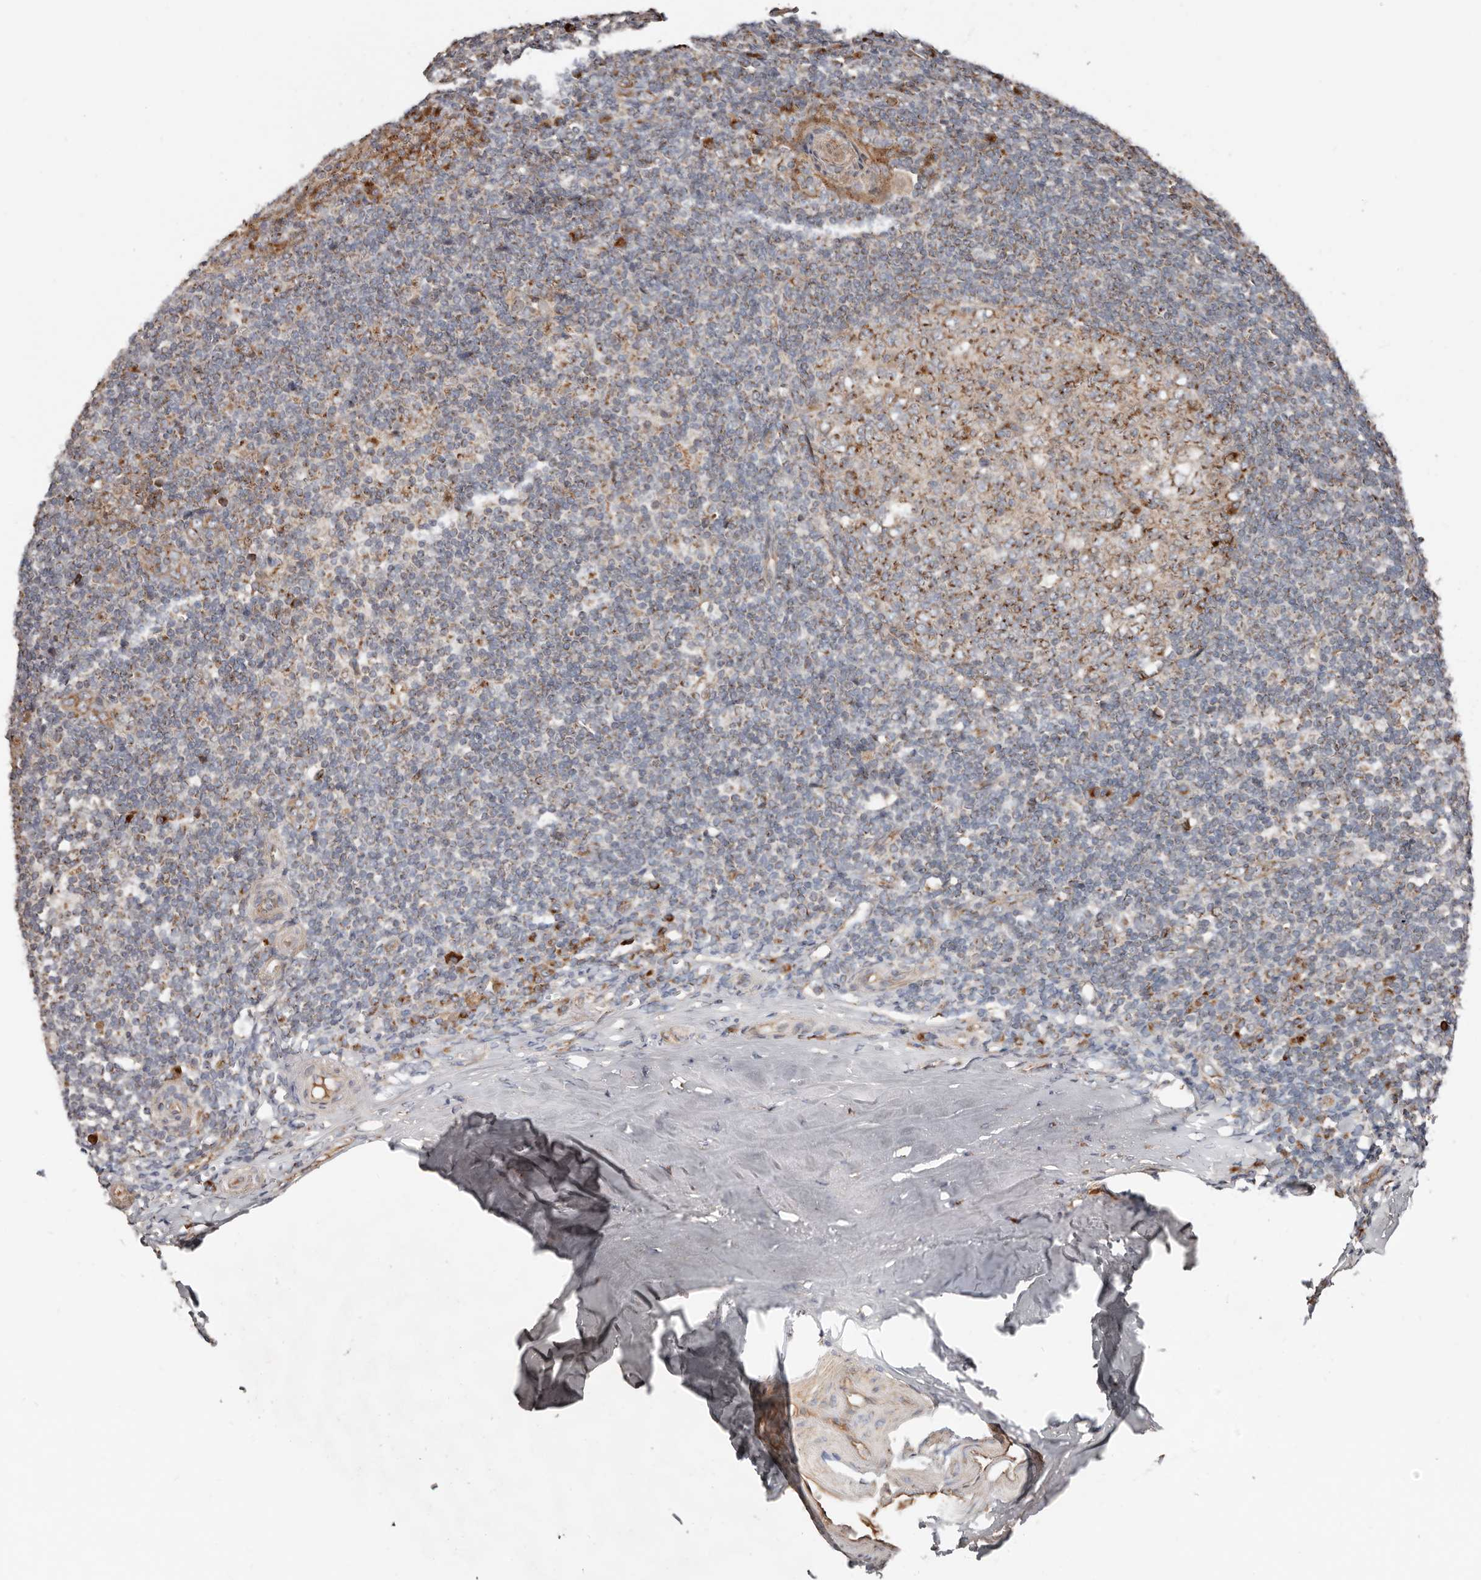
{"staining": {"intensity": "moderate", "quantity": ">75%", "location": "cytoplasmic/membranous"}, "tissue": "tonsil", "cell_type": "Germinal center cells", "image_type": "normal", "snomed": [{"axis": "morphology", "description": "Normal tissue, NOS"}, {"axis": "topography", "description": "Tonsil"}], "caption": "About >75% of germinal center cells in unremarkable human tonsil show moderate cytoplasmic/membranous protein staining as visualized by brown immunohistochemical staining.", "gene": "COG1", "patient": {"sex": "male", "age": 37}}